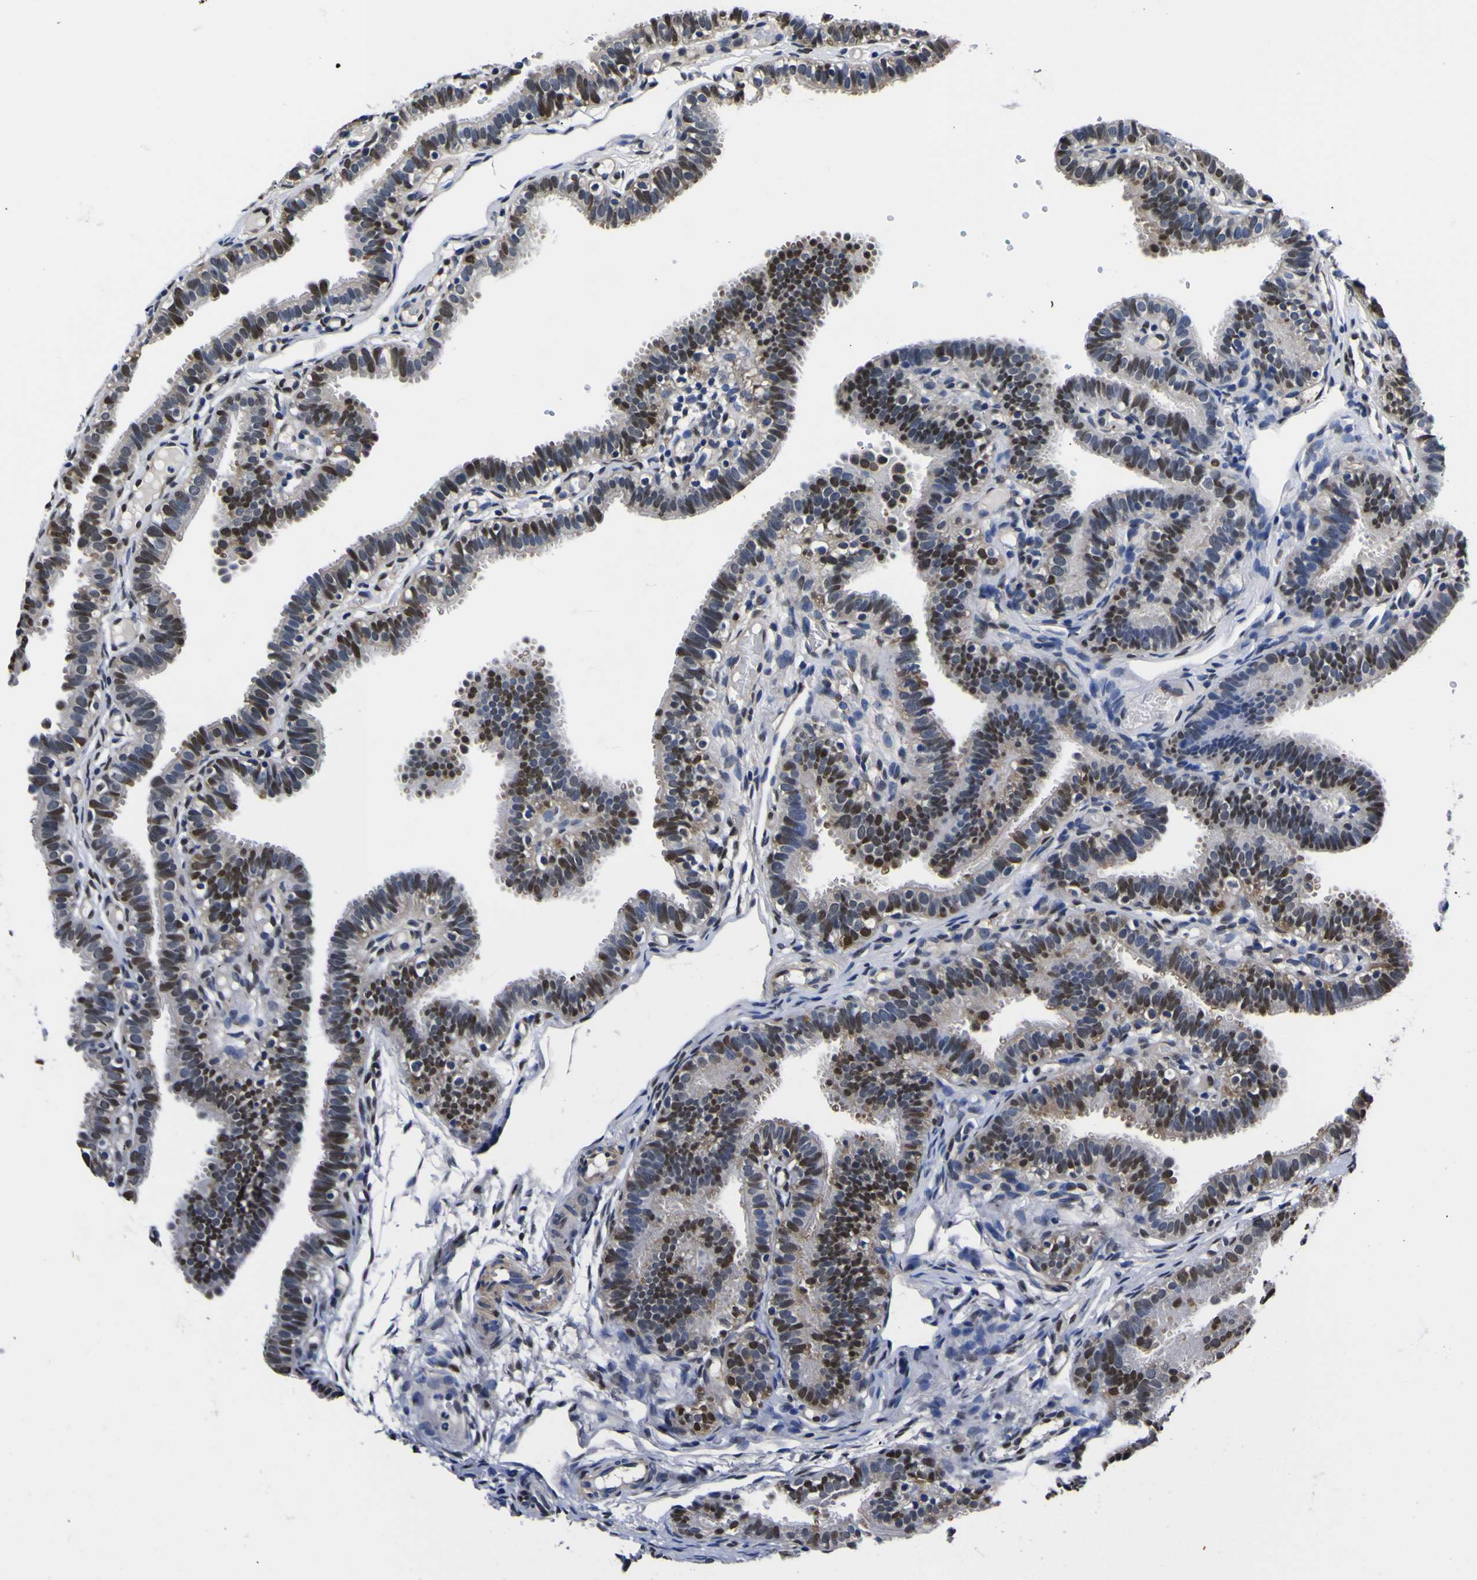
{"staining": {"intensity": "strong", "quantity": "25%-75%", "location": "cytoplasmic/membranous,nuclear"}, "tissue": "fallopian tube", "cell_type": "Glandular cells", "image_type": "normal", "snomed": [{"axis": "morphology", "description": "Normal tissue, NOS"}, {"axis": "topography", "description": "Fallopian tube"}, {"axis": "topography", "description": "Placenta"}], "caption": "Fallopian tube stained for a protein (brown) reveals strong cytoplasmic/membranous,nuclear positive staining in approximately 25%-75% of glandular cells.", "gene": "FAM110B", "patient": {"sex": "female", "age": 34}}